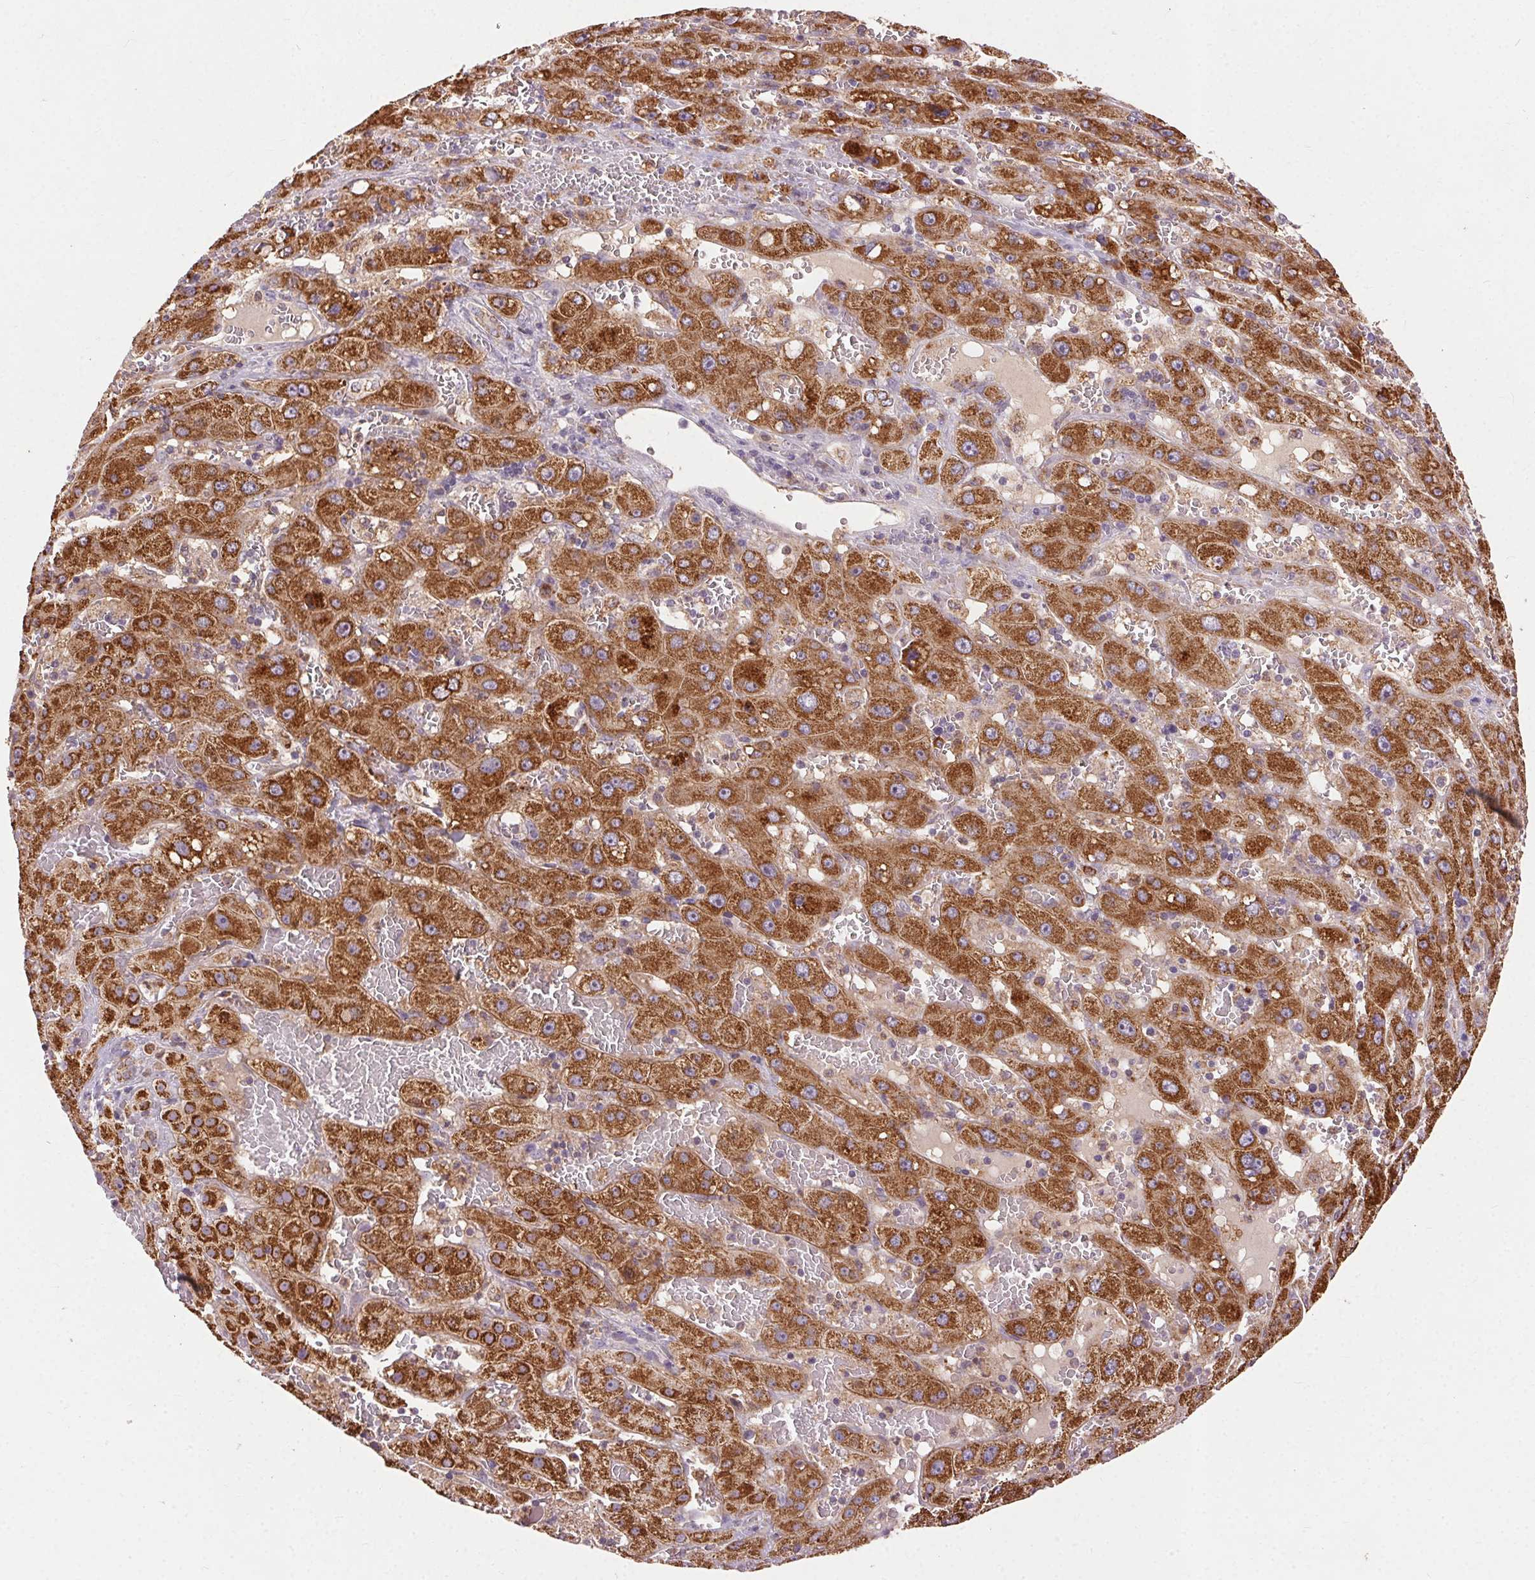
{"staining": {"intensity": "strong", "quantity": ">75%", "location": "cytoplasmic/membranous"}, "tissue": "liver cancer", "cell_type": "Tumor cells", "image_type": "cancer", "snomed": [{"axis": "morphology", "description": "Carcinoma, Hepatocellular, NOS"}, {"axis": "topography", "description": "Liver"}], "caption": "Tumor cells exhibit high levels of strong cytoplasmic/membranous positivity in about >75% of cells in human liver hepatocellular carcinoma.", "gene": "REP15", "patient": {"sex": "female", "age": 73}}